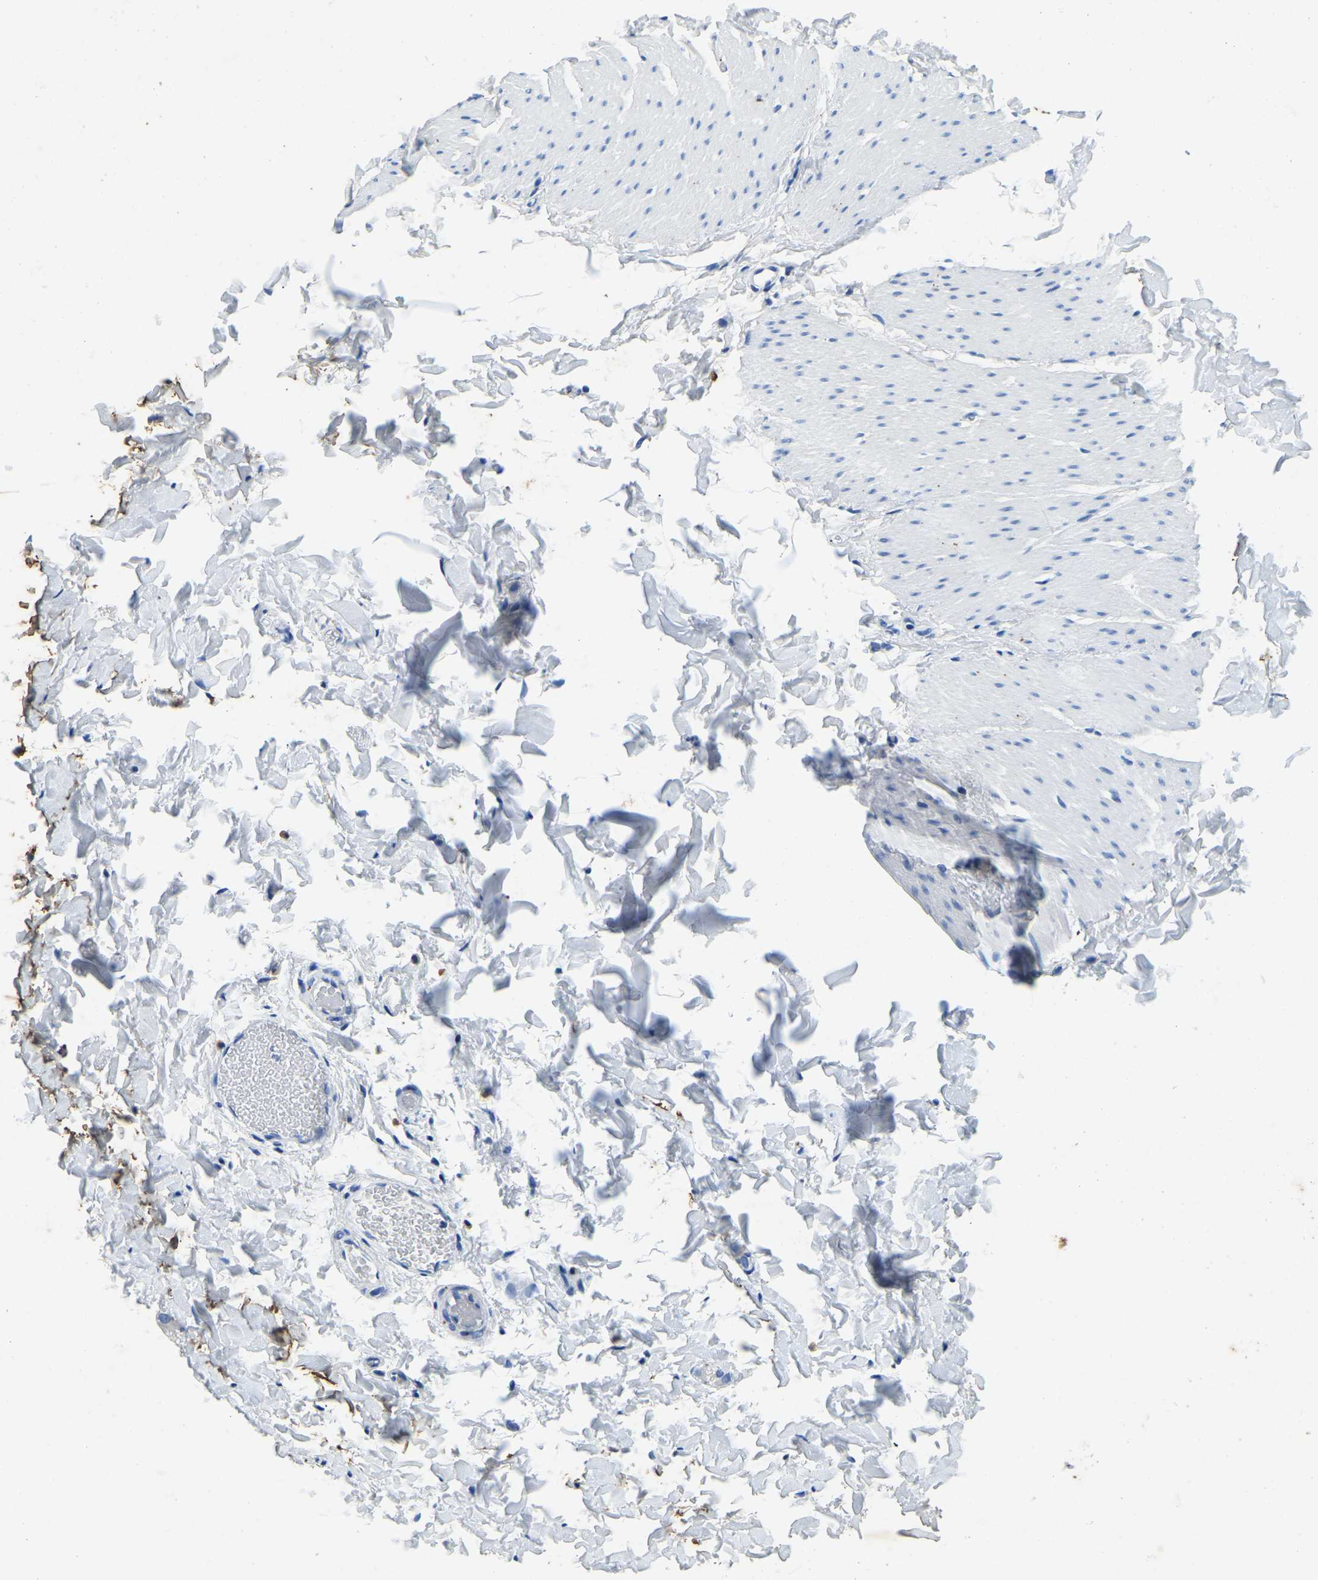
{"staining": {"intensity": "negative", "quantity": "none", "location": "none"}, "tissue": "smooth muscle", "cell_type": "Smooth muscle cells", "image_type": "normal", "snomed": [{"axis": "morphology", "description": "Normal tissue, NOS"}, {"axis": "topography", "description": "Smooth muscle"}, {"axis": "topography", "description": "Colon"}], "caption": "Smooth muscle stained for a protein using immunohistochemistry (IHC) demonstrates no expression smooth muscle cells.", "gene": "UBN2", "patient": {"sex": "male", "age": 67}}